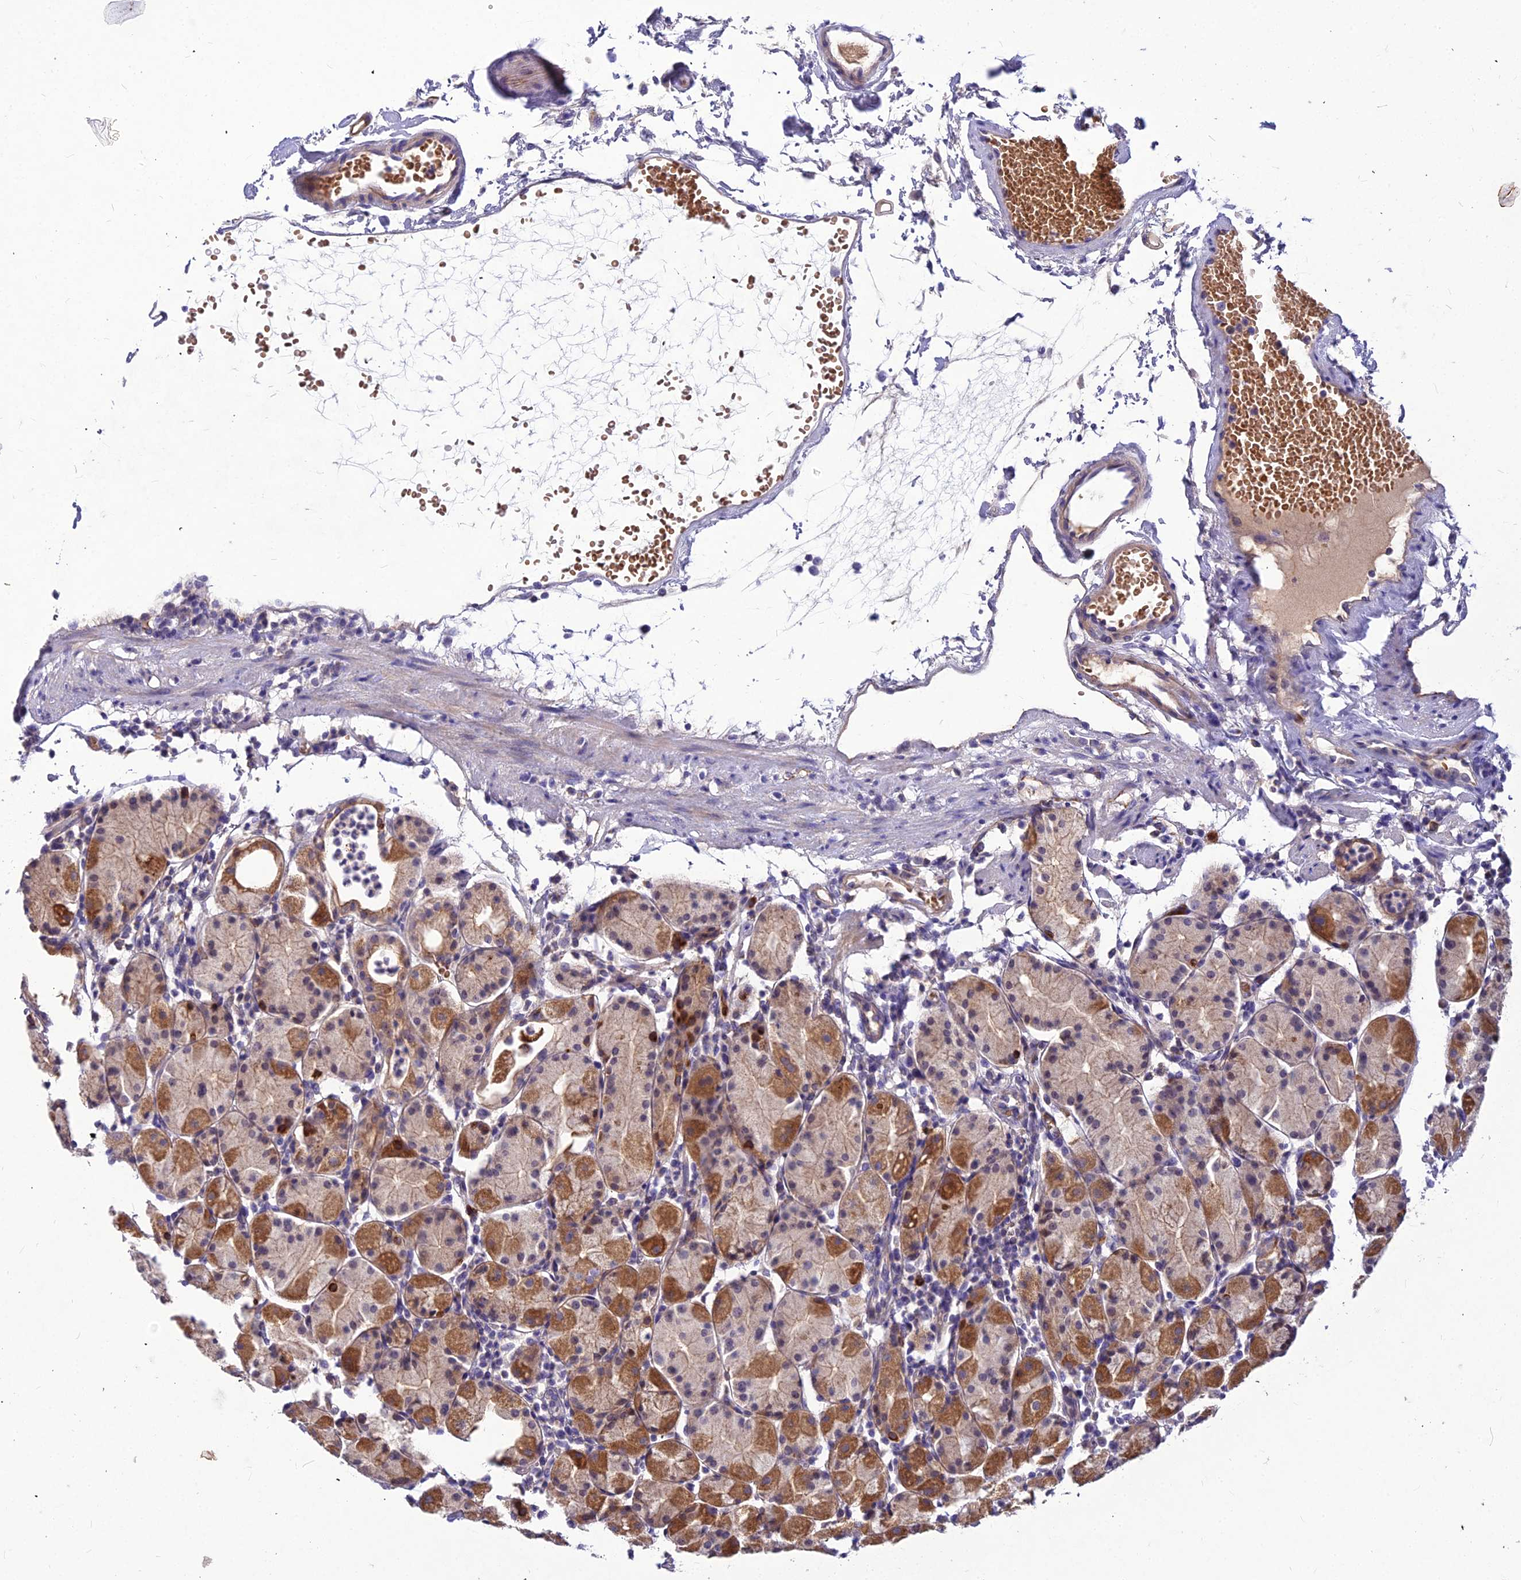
{"staining": {"intensity": "moderate", "quantity": ">75%", "location": "cytoplasmic/membranous"}, "tissue": "stomach", "cell_type": "Glandular cells", "image_type": "normal", "snomed": [{"axis": "morphology", "description": "Normal tissue, NOS"}, {"axis": "topography", "description": "Stomach"}, {"axis": "topography", "description": "Stomach, lower"}], "caption": "IHC micrograph of normal stomach stained for a protein (brown), which displays medium levels of moderate cytoplasmic/membranous positivity in approximately >75% of glandular cells.", "gene": "DMRTA1", "patient": {"sex": "female", "age": 75}}